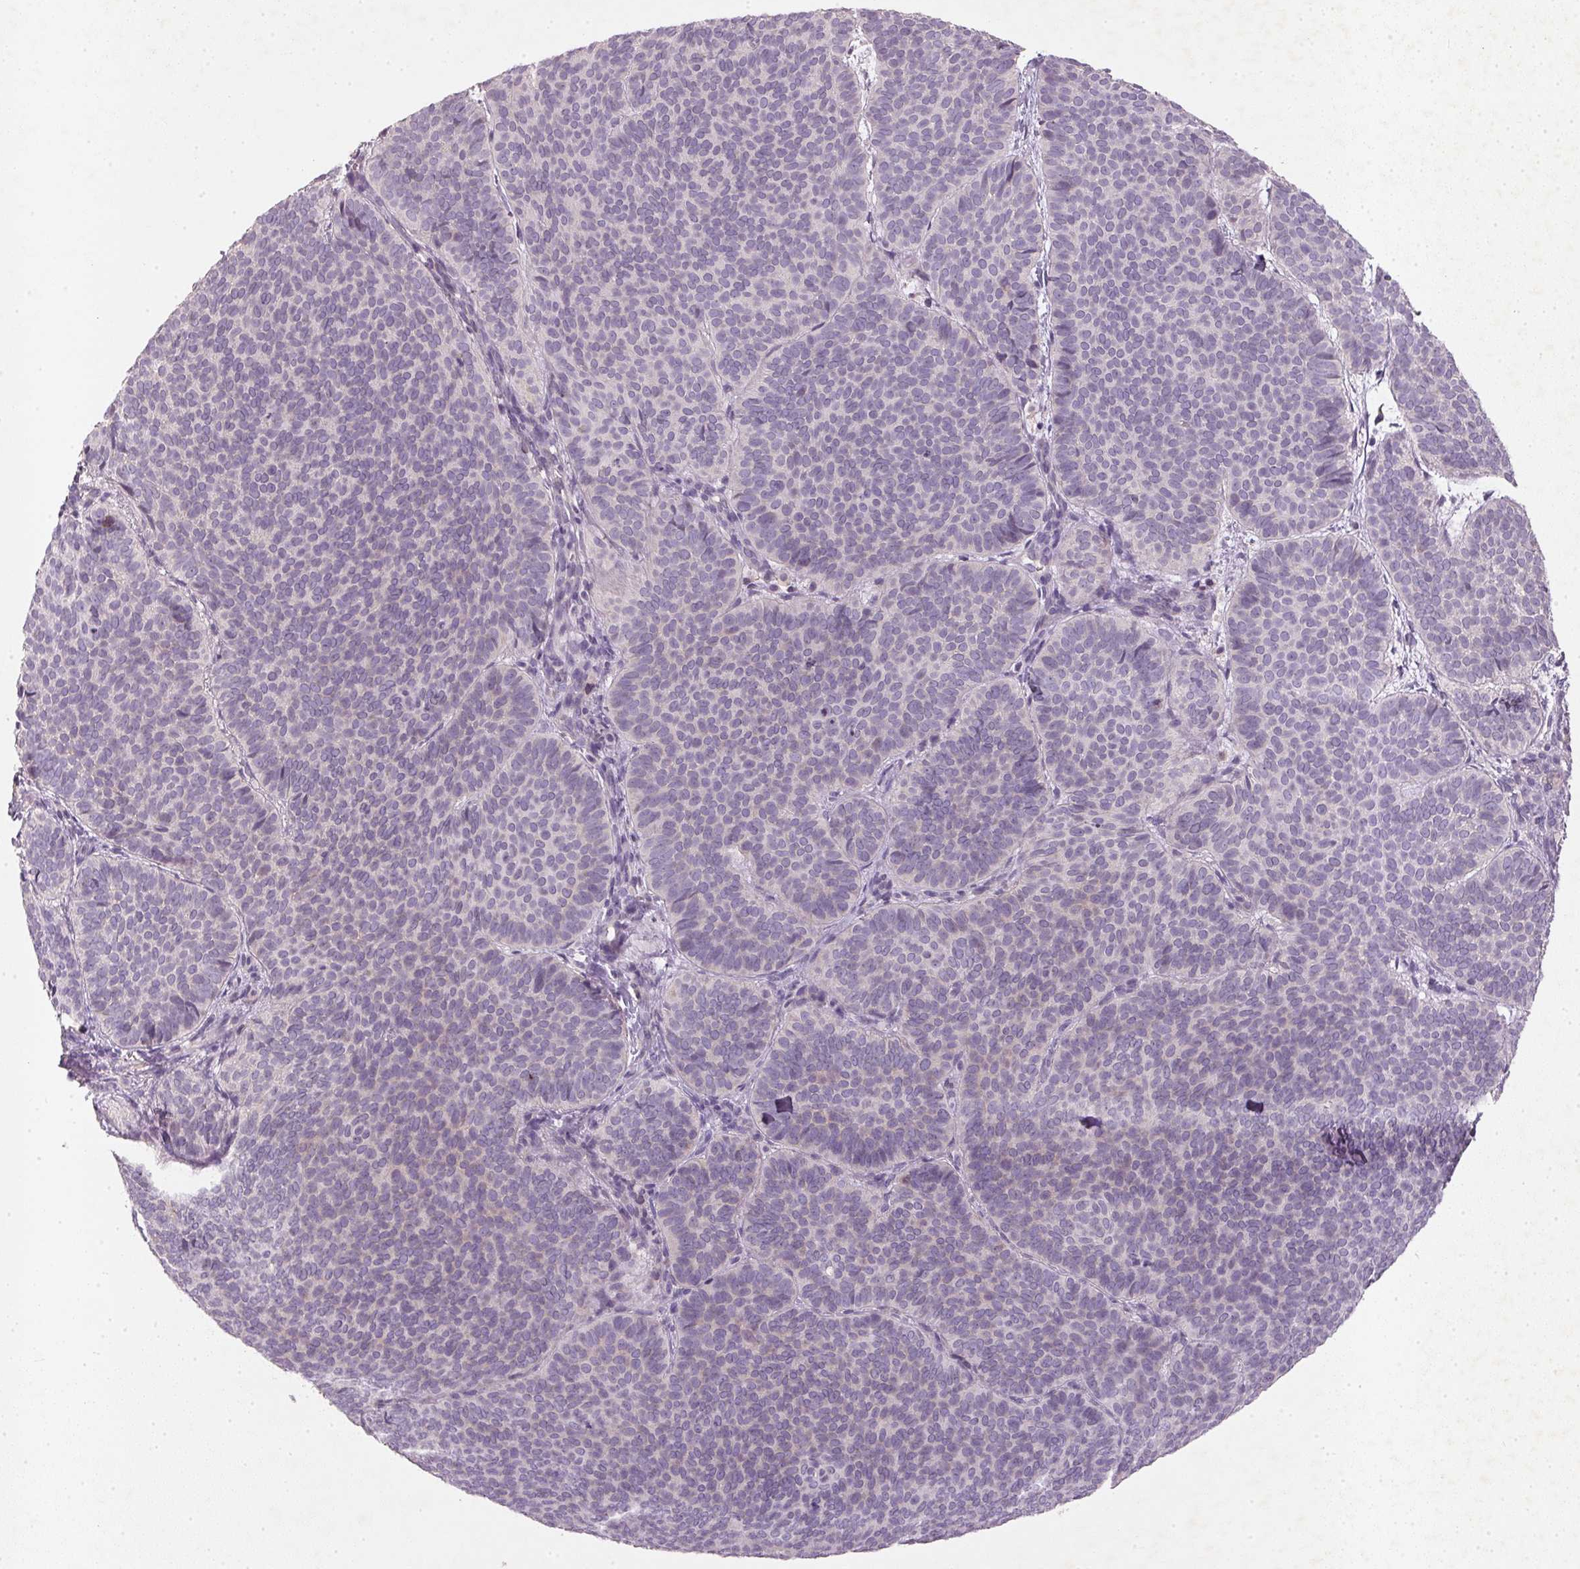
{"staining": {"intensity": "negative", "quantity": "none", "location": "none"}, "tissue": "skin cancer", "cell_type": "Tumor cells", "image_type": "cancer", "snomed": [{"axis": "morphology", "description": "Basal cell carcinoma"}, {"axis": "topography", "description": "Skin"}], "caption": "Tumor cells show no significant positivity in skin basal cell carcinoma.", "gene": "KCNK15", "patient": {"sex": "male", "age": 57}}